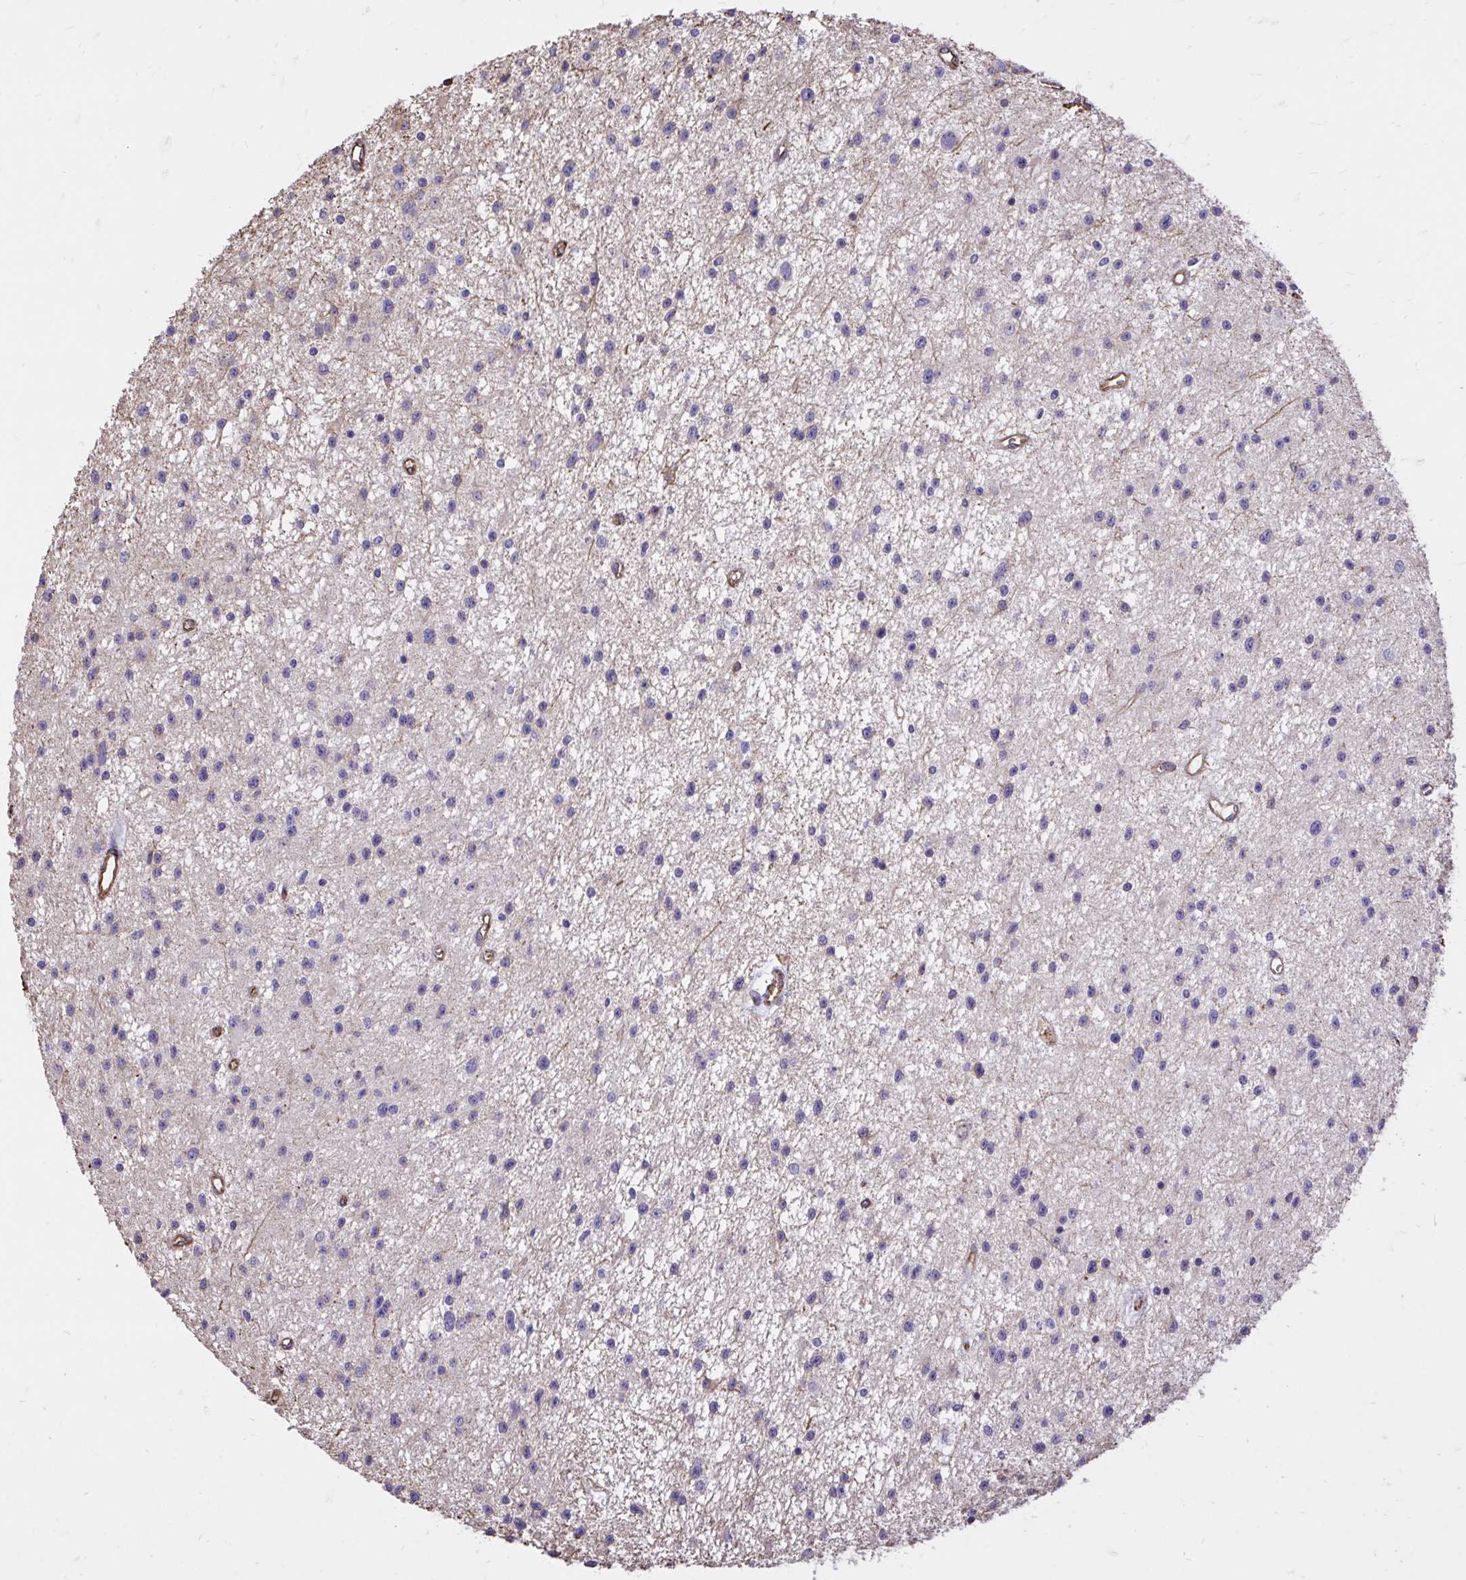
{"staining": {"intensity": "negative", "quantity": "none", "location": "none"}, "tissue": "glioma", "cell_type": "Tumor cells", "image_type": "cancer", "snomed": [{"axis": "morphology", "description": "Glioma, malignant, Low grade"}, {"axis": "topography", "description": "Brain"}], "caption": "An immunohistochemistry (IHC) micrograph of malignant low-grade glioma is shown. There is no staining in tumor cells of malignant low-grade glioma.", "gene": "RNF103", "patient": {"sex": "male", "age": 43}}